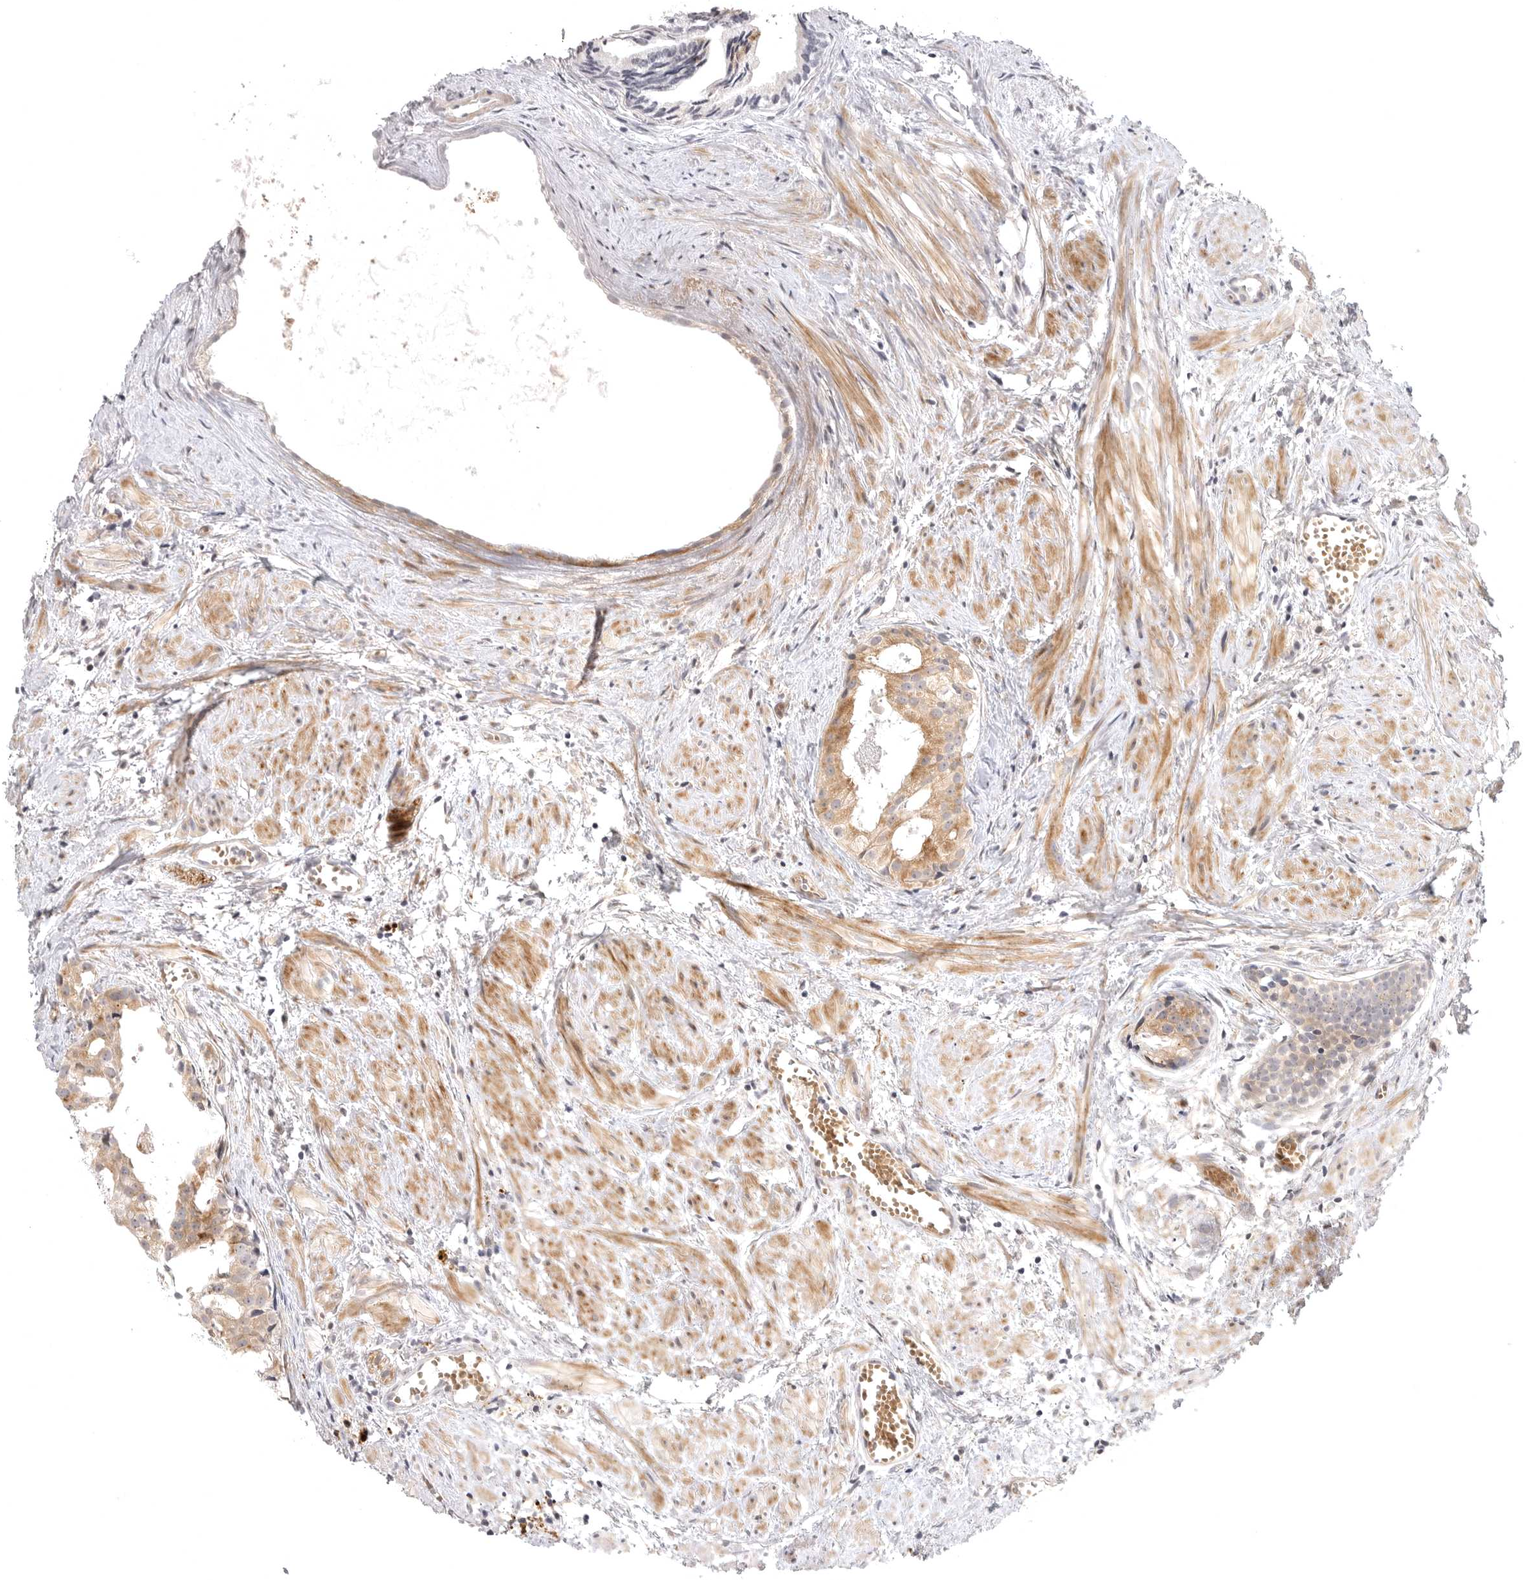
{"staining": {"intensity": "moderate", "quantity": ">75%", "location": "cytoplasmic/membranous"}, "tissue": "prostate cancer", "cell_type": "Tumor cells", "image_type": "cancer", "snomed": [{"axis": "morphology", "description": "Adenocarcinoma, Low grade"}, {"axis": "topography", "description": "Prostate"}], "caption": "This is a photomicrograph of immunohistochemistry staining of prostate low-grade adenocarcinoma, which shows moderate positivity in the cytoplasmic/membranous of tumor cells.", "gene": "CD300LD", "patient": {"sex": "male", "age": 88}}